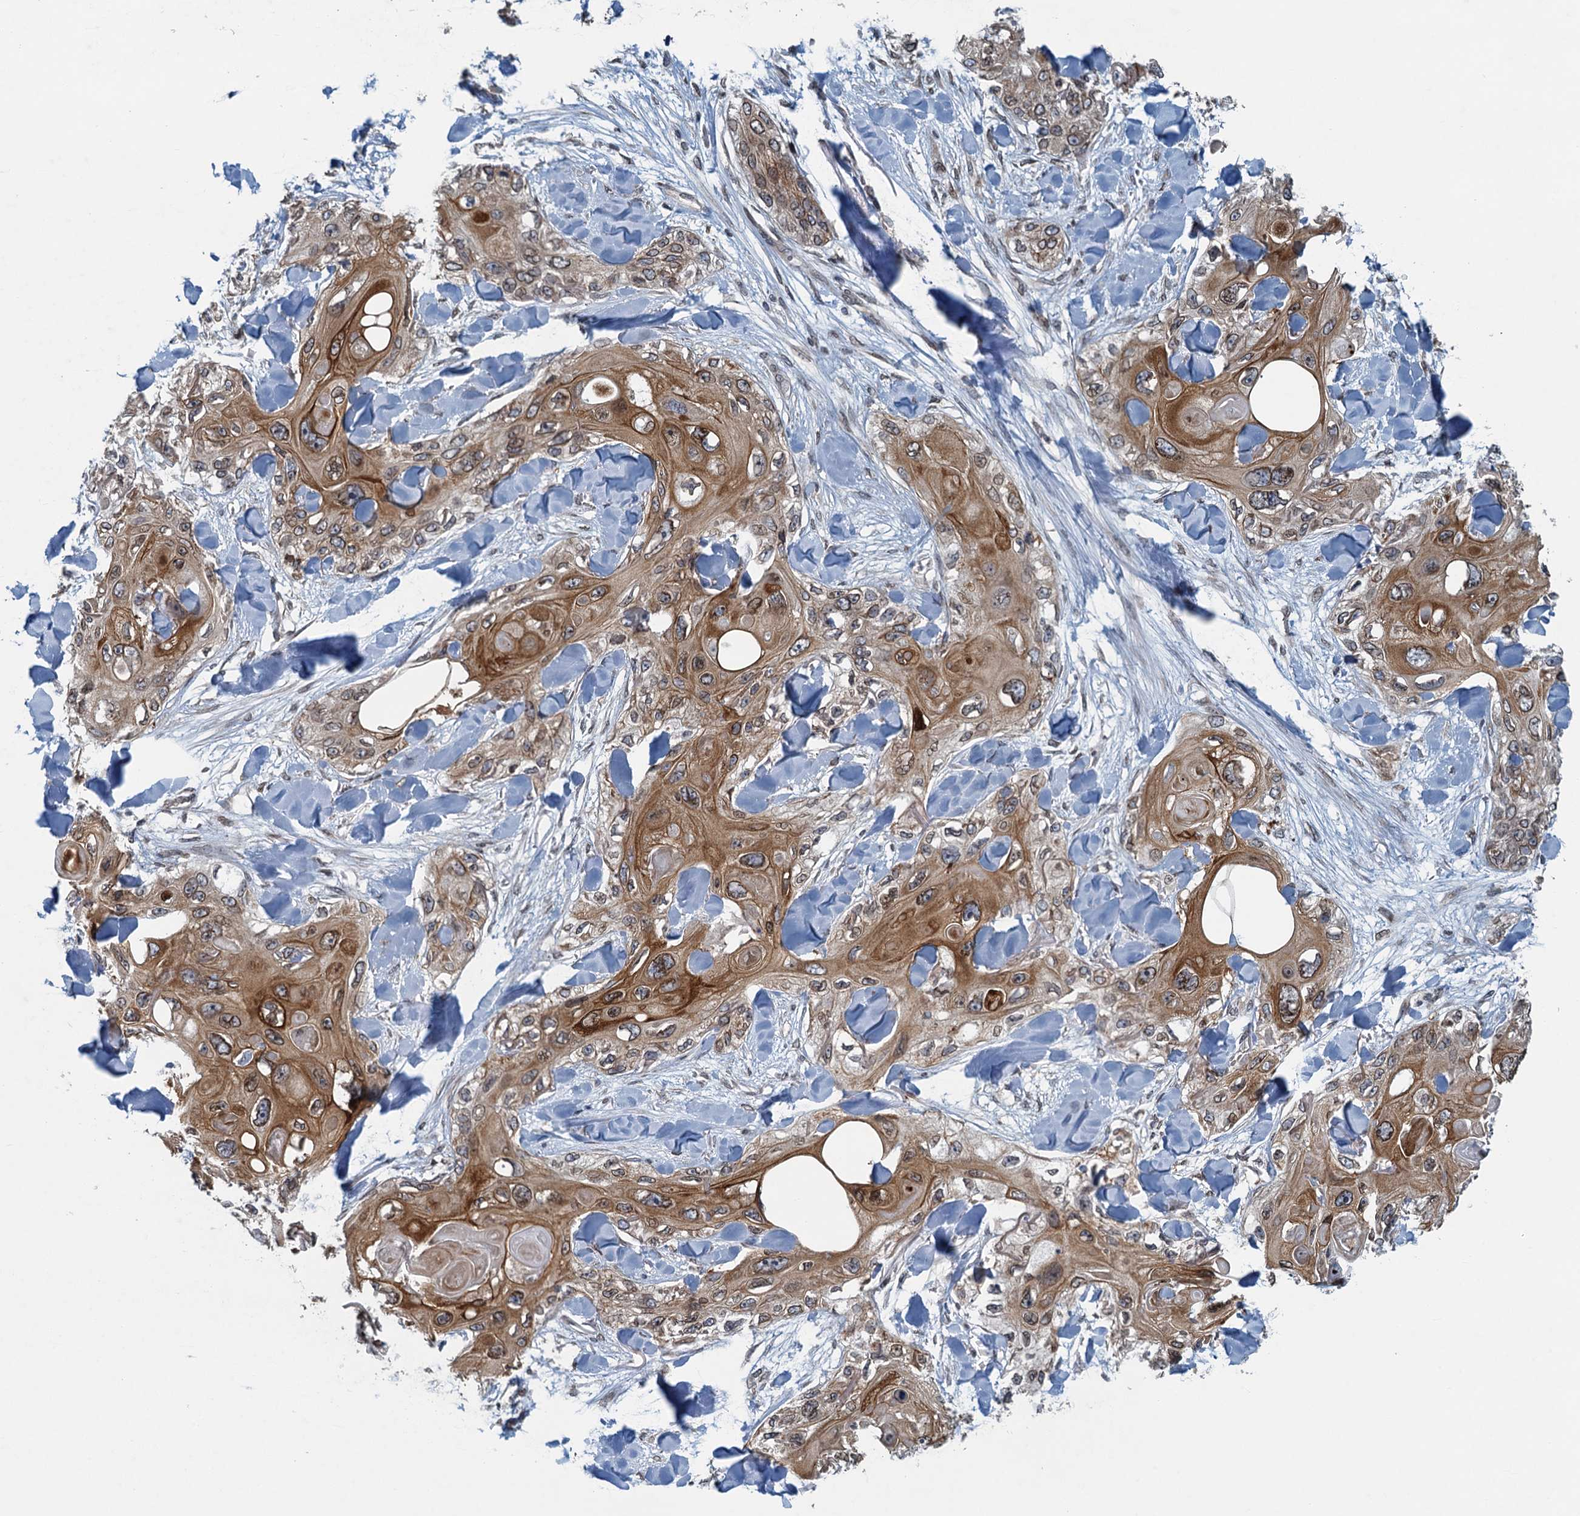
{"staining": {"intensity": "moderate", "quantity": ">75%", "location": "cytoplasmic/membranous"}, "tissue": "skin cancer", "cell_type": "Tumor cells", "image_type": "cancer", "snomed": [{"axis": "morphology", "description": "Normal tissue, NOS"}, {"axis": "morphology", "description": "Squamous cell carcinoma, NOS"}, {"axis": "topography", "description": "Skin"}], "caption": "This image shows IHC staining of human squamous cell carcinoma (skin), with medium moderate cytoplasmic/membranous expression in about >75% of tumor cells.", "gene": "CCDC34", "patient": {"sex": "male", "age": 72}}